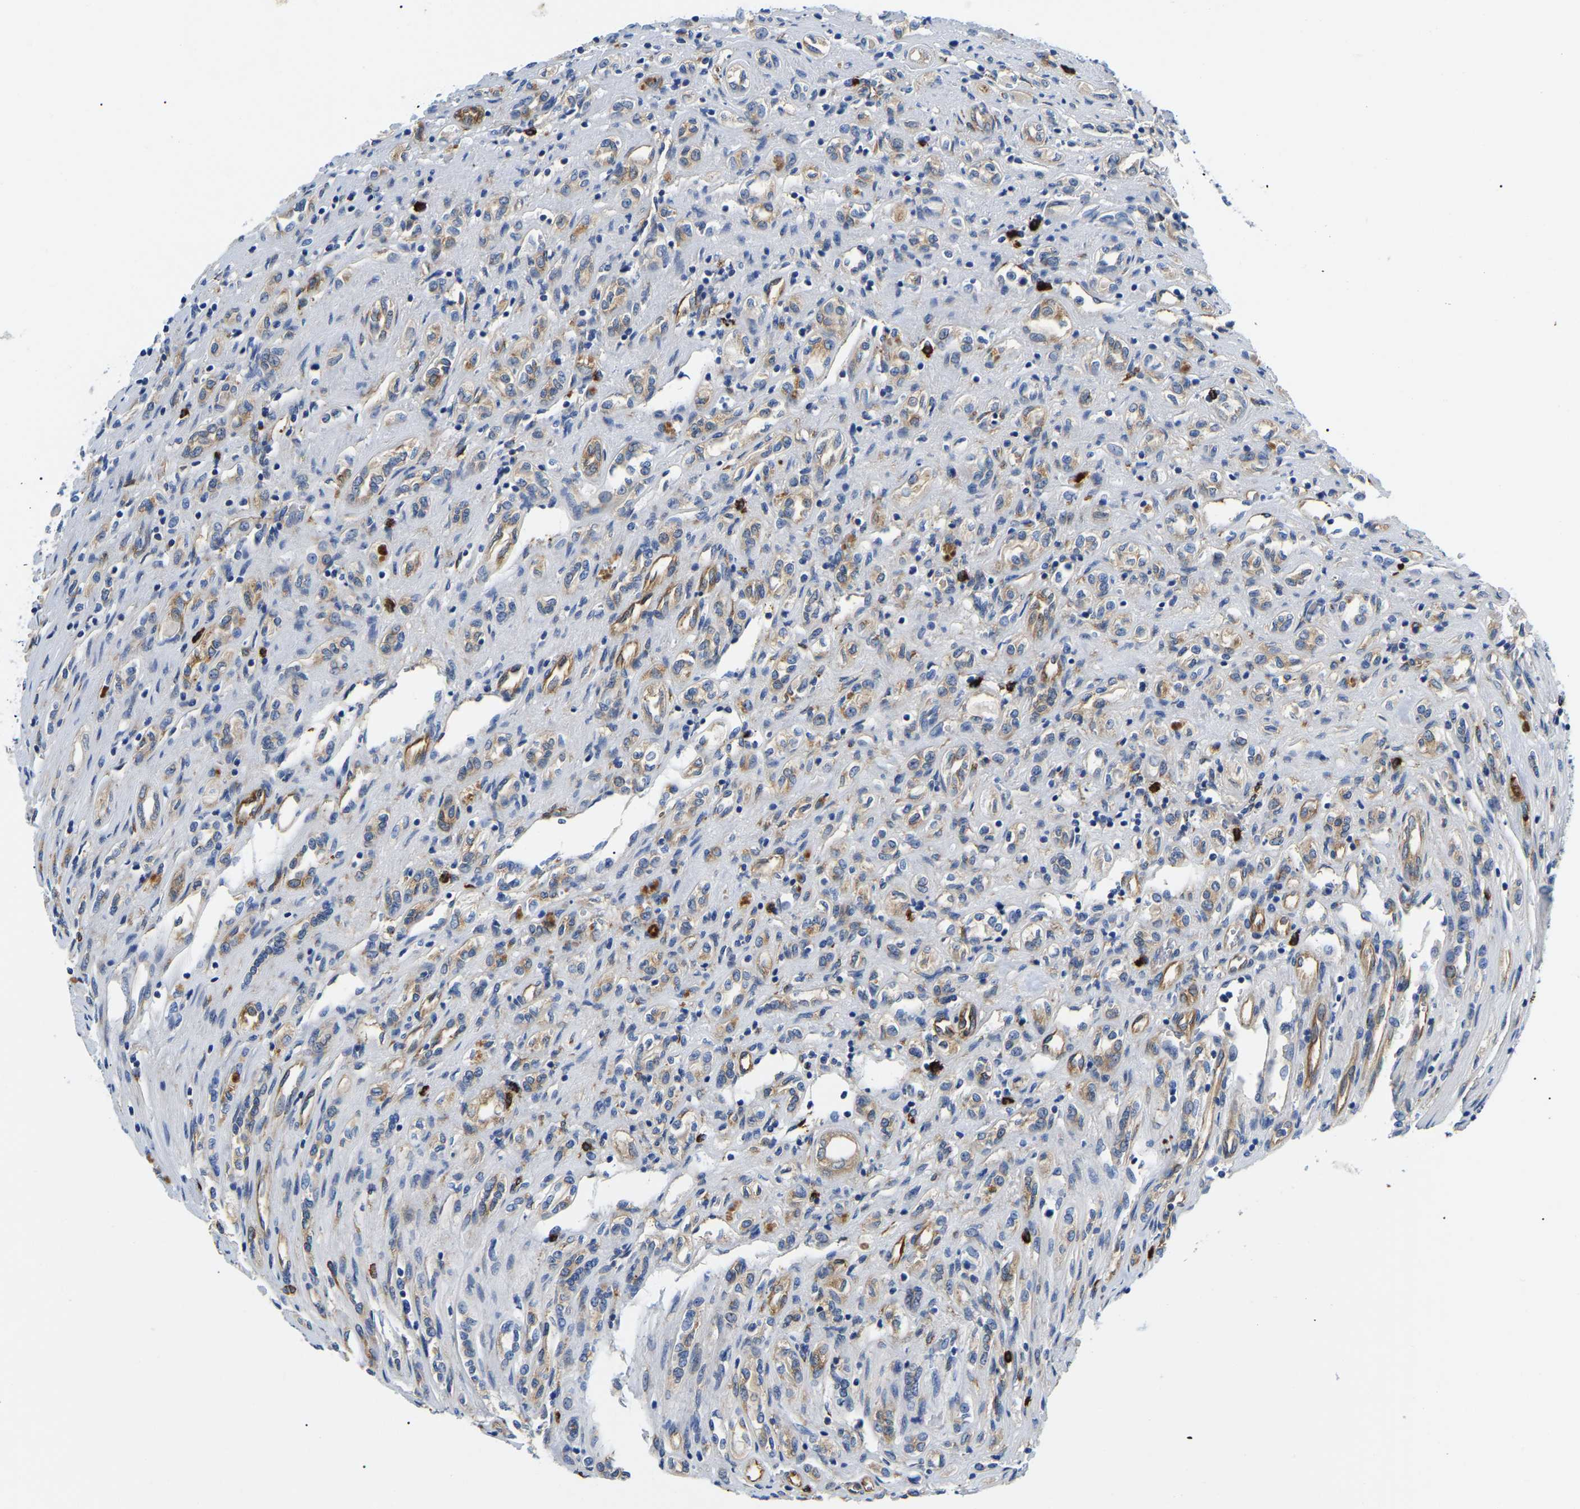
{"staining": {"intensity": "moderate", "quantity": "25%-75%", "location": "cytoplasmic/membranous"}, "tissue": "renal cancer", "cell_type": "Tumor cells", "image_type": "cancer", "snomed": [{"axis": "morphology", "description": "Adenocarcinoma, NOS"}, {"axis": "topography", "description": "Kidney"}], "caption": "Protein expression analysis of human renal cancer reveals moderate cytoplasmic/membranous staining in approximately 25%-75% of tumor cells.", "gene": "DUSP8", "patient": {"sex": "female", "age": 70}}